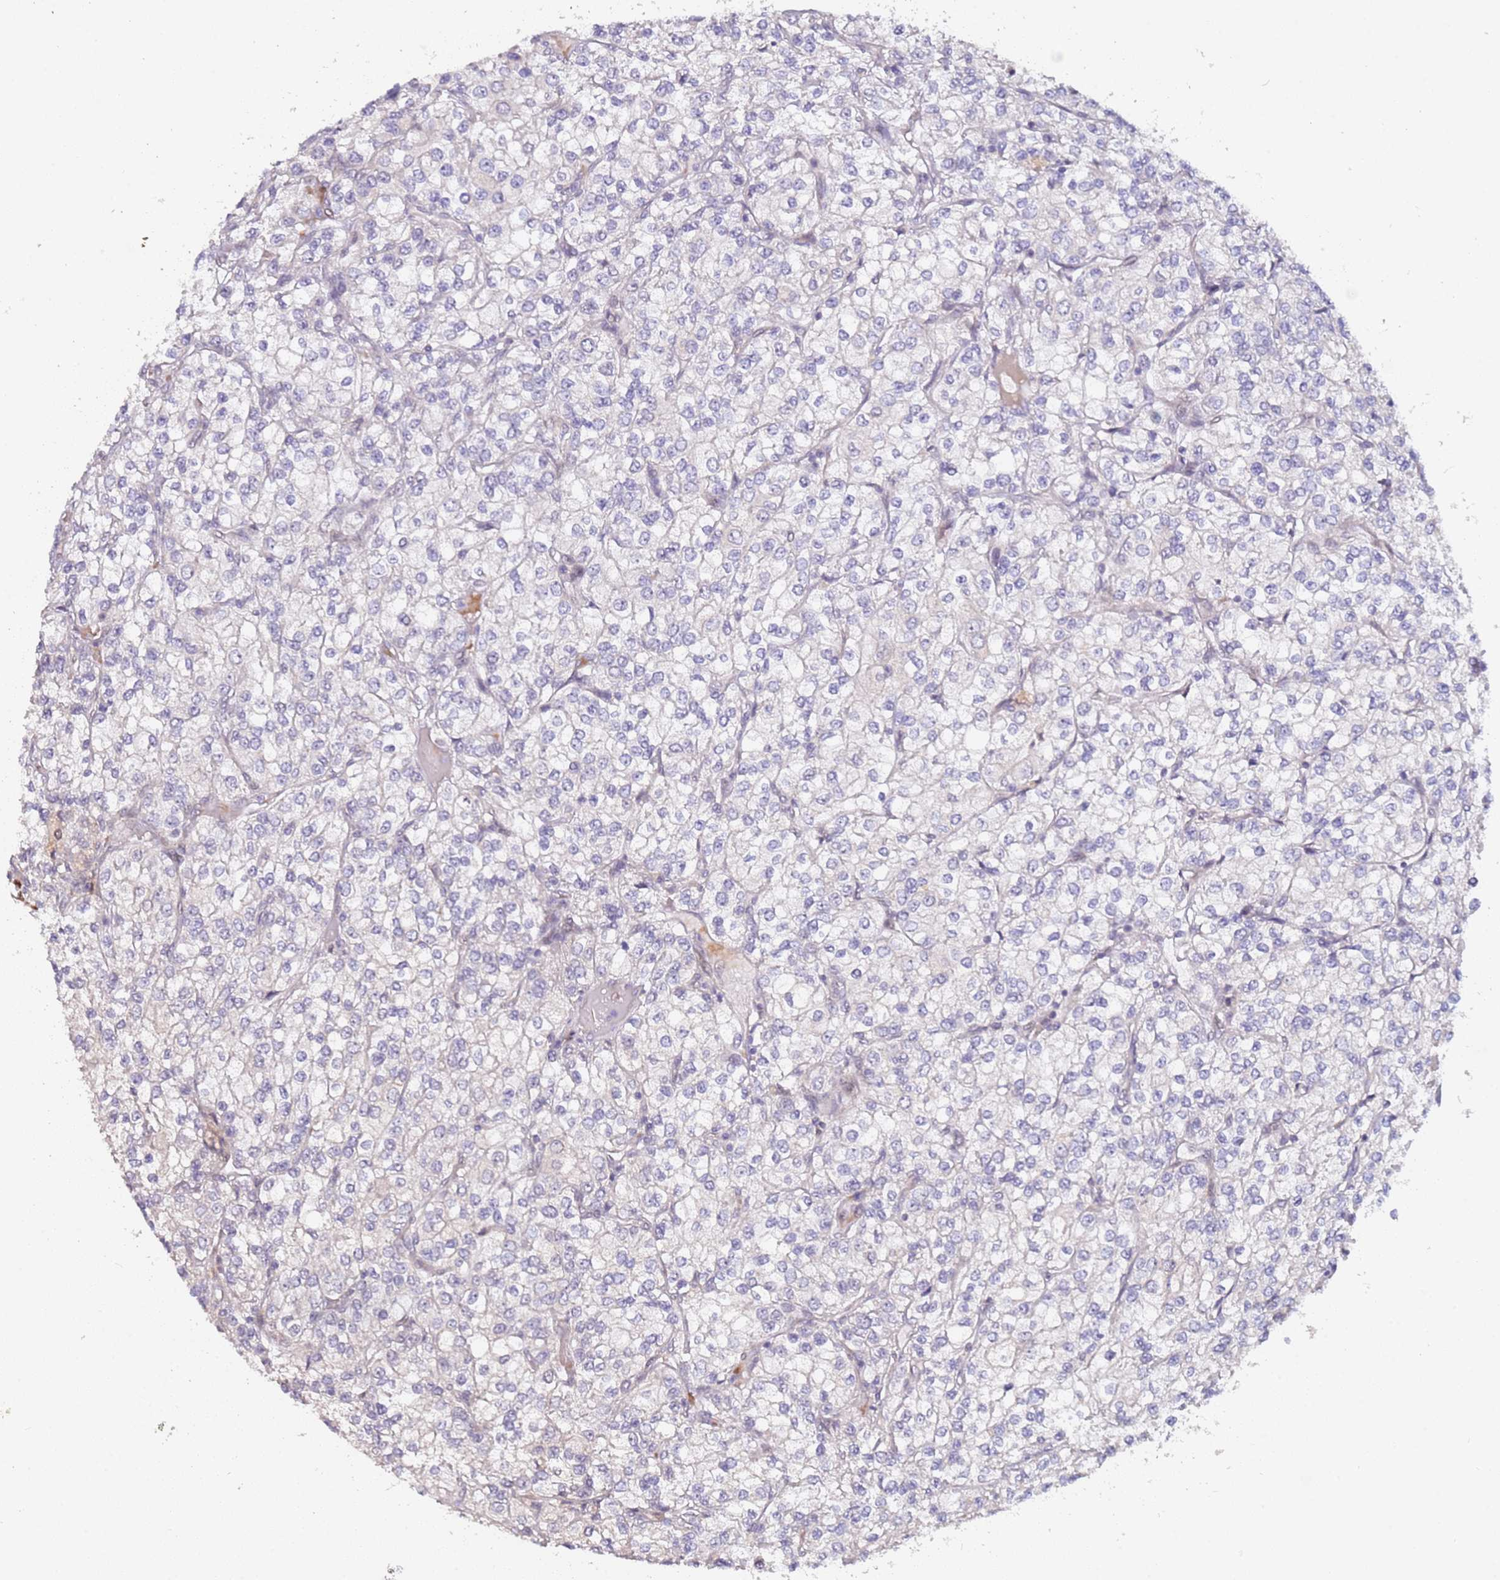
{"staining": {"intensity": "negative", "quantity": "none", "location": "none"}, "tissue": "renal cancer", "cell_type": "Tumor cells", "image_type": "cancer", "snomed": [{"axis": "morphology", "description": "Adenocarcinoma, NOS"}, {"axis": "topography", "description": "Kidney"}], "caption": "Tumor cells are negative for brown protein staining in adenocarcinoma (renal).", "gene": "LGALSL", "patient": {"sex": "male", "age": 80}}